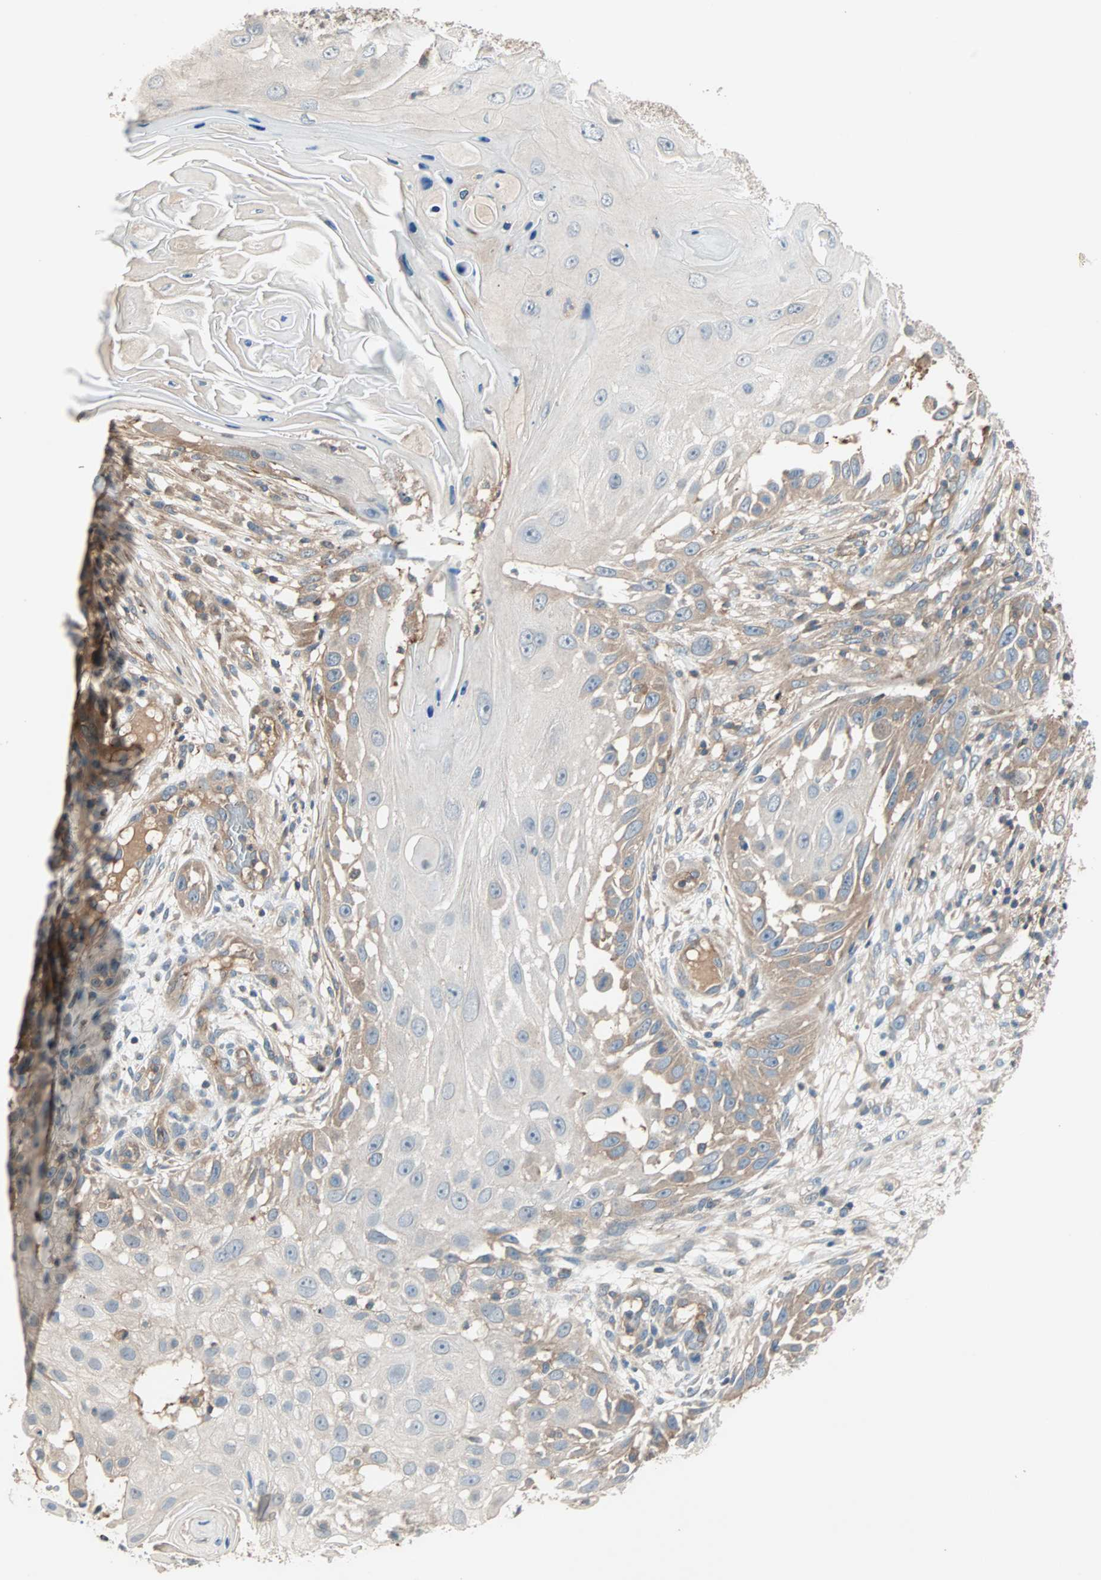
{"staining": {"intensity": "weak", "quantity": "25%-75%", "location": "cytoplasmic/membranous"}, "tissue": "skin cancer", "cell_type": "Tumor cells", "image_type": "cancer", "snomed": [{"axis": "morphology", "description": "Squamous cell carcinoma, NOS"}, {"axis": "topography", "description": "Skin"}], "caption": "The histopathology image displays immunohistochemical staining of squamous cell carcinoma (skin). There is weak cytoplasmic/membranous expression is identified in approximately 25%-75% of tumor cells. (Stains: DAB (3,3'-diaminobenzidine) in brown, nuclei in blue, Microscopy: brightfield microscopy at high magnification).", "gene": "TEC", "patient": {"sex": "female", "age": 44}}